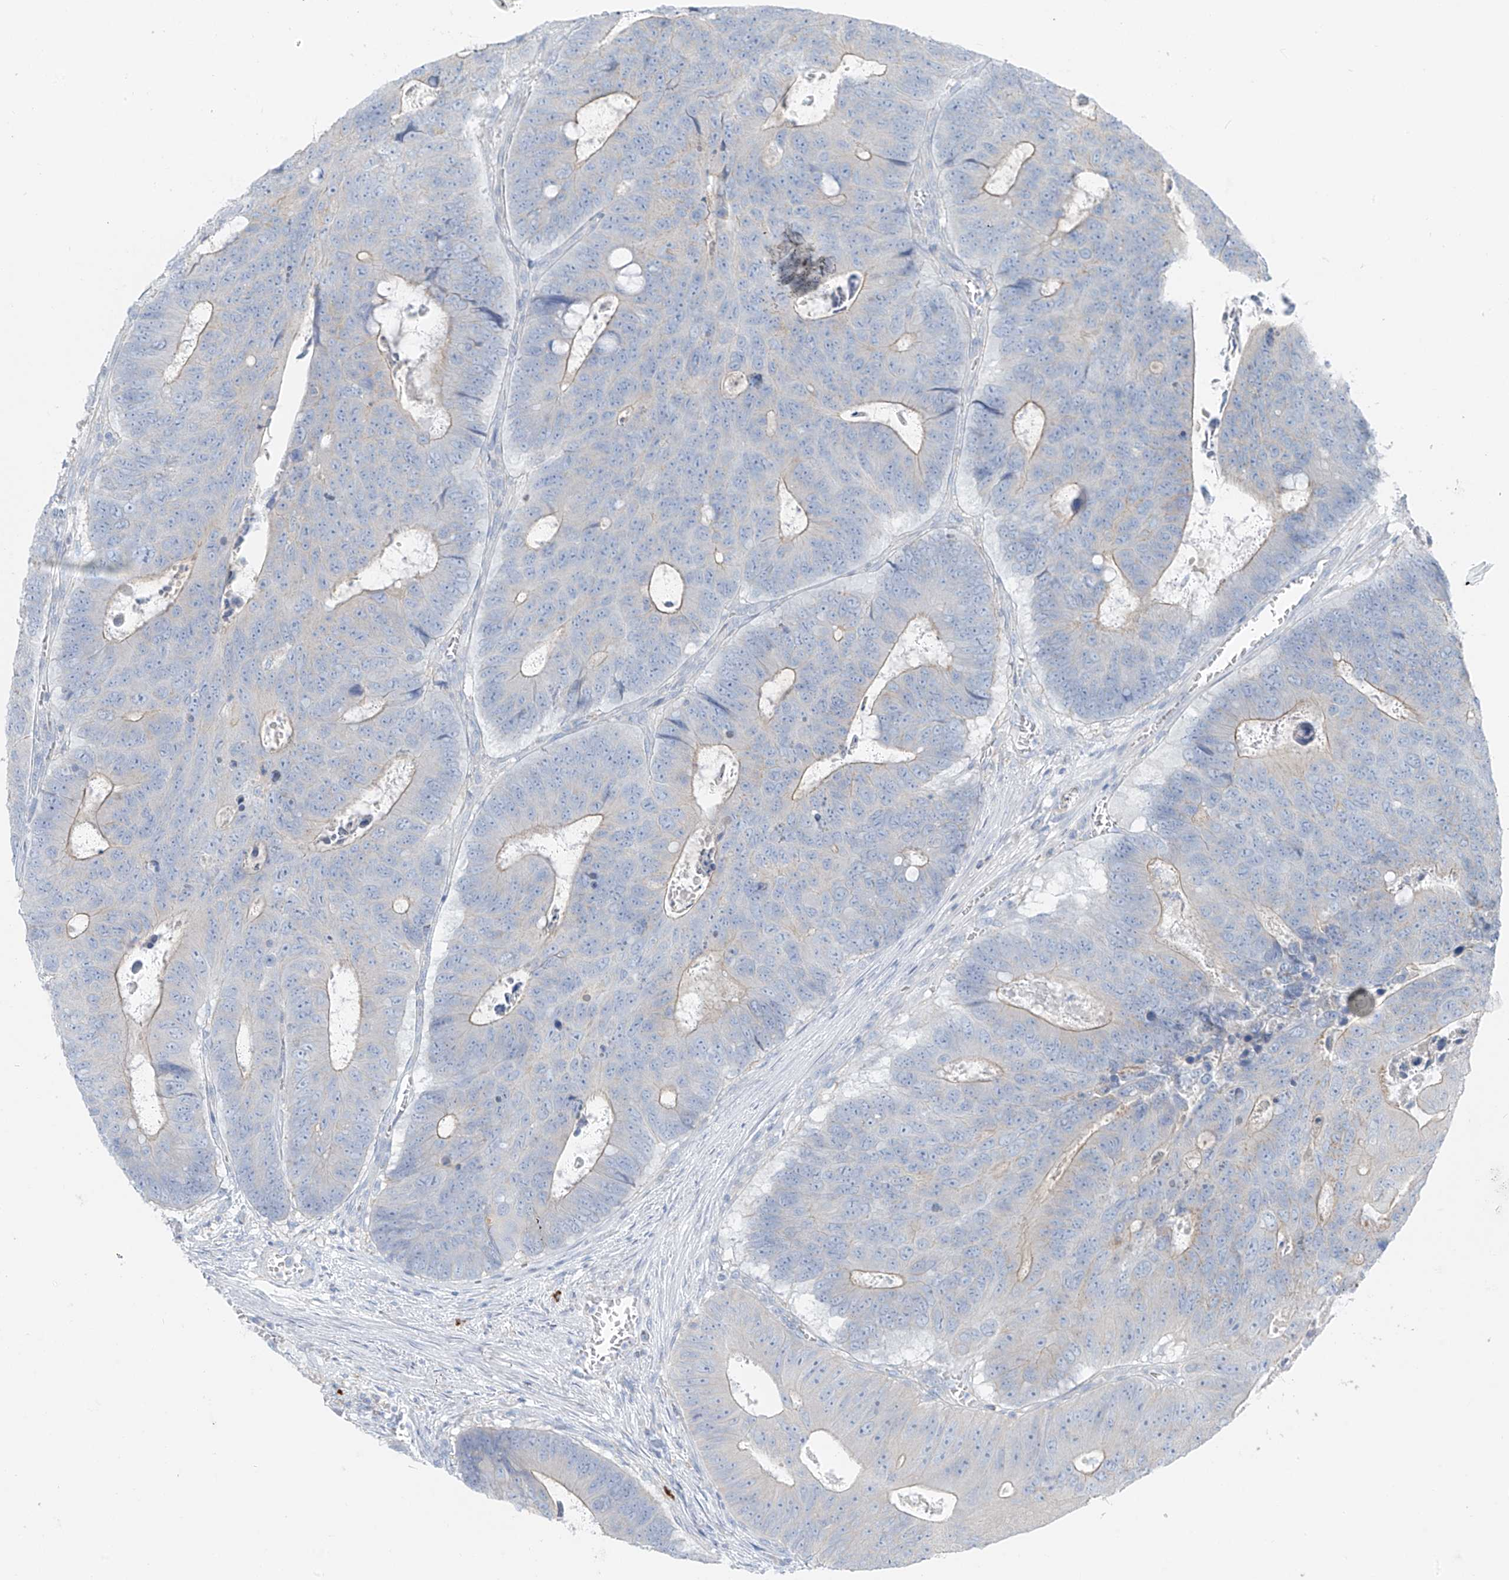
{"staining": {"intensity": "negative", "quantity": "none", "location": "none"}, "tissue": "colorectal cancer", "cell_type": "Tumor cells", "image_type": "cancer", "snomed": [{"axis": "morphology", "description": "Adenocarcinoma, NOS"}, {"axis": "topography", "description": "Colon"}], "caption": "Immunohistochemical staining of colorectal adenocarcinoma shows no significant staining in tumor cells.", "gene": "POMGNT2", "patient": {"sex": "male", "age": 87}}